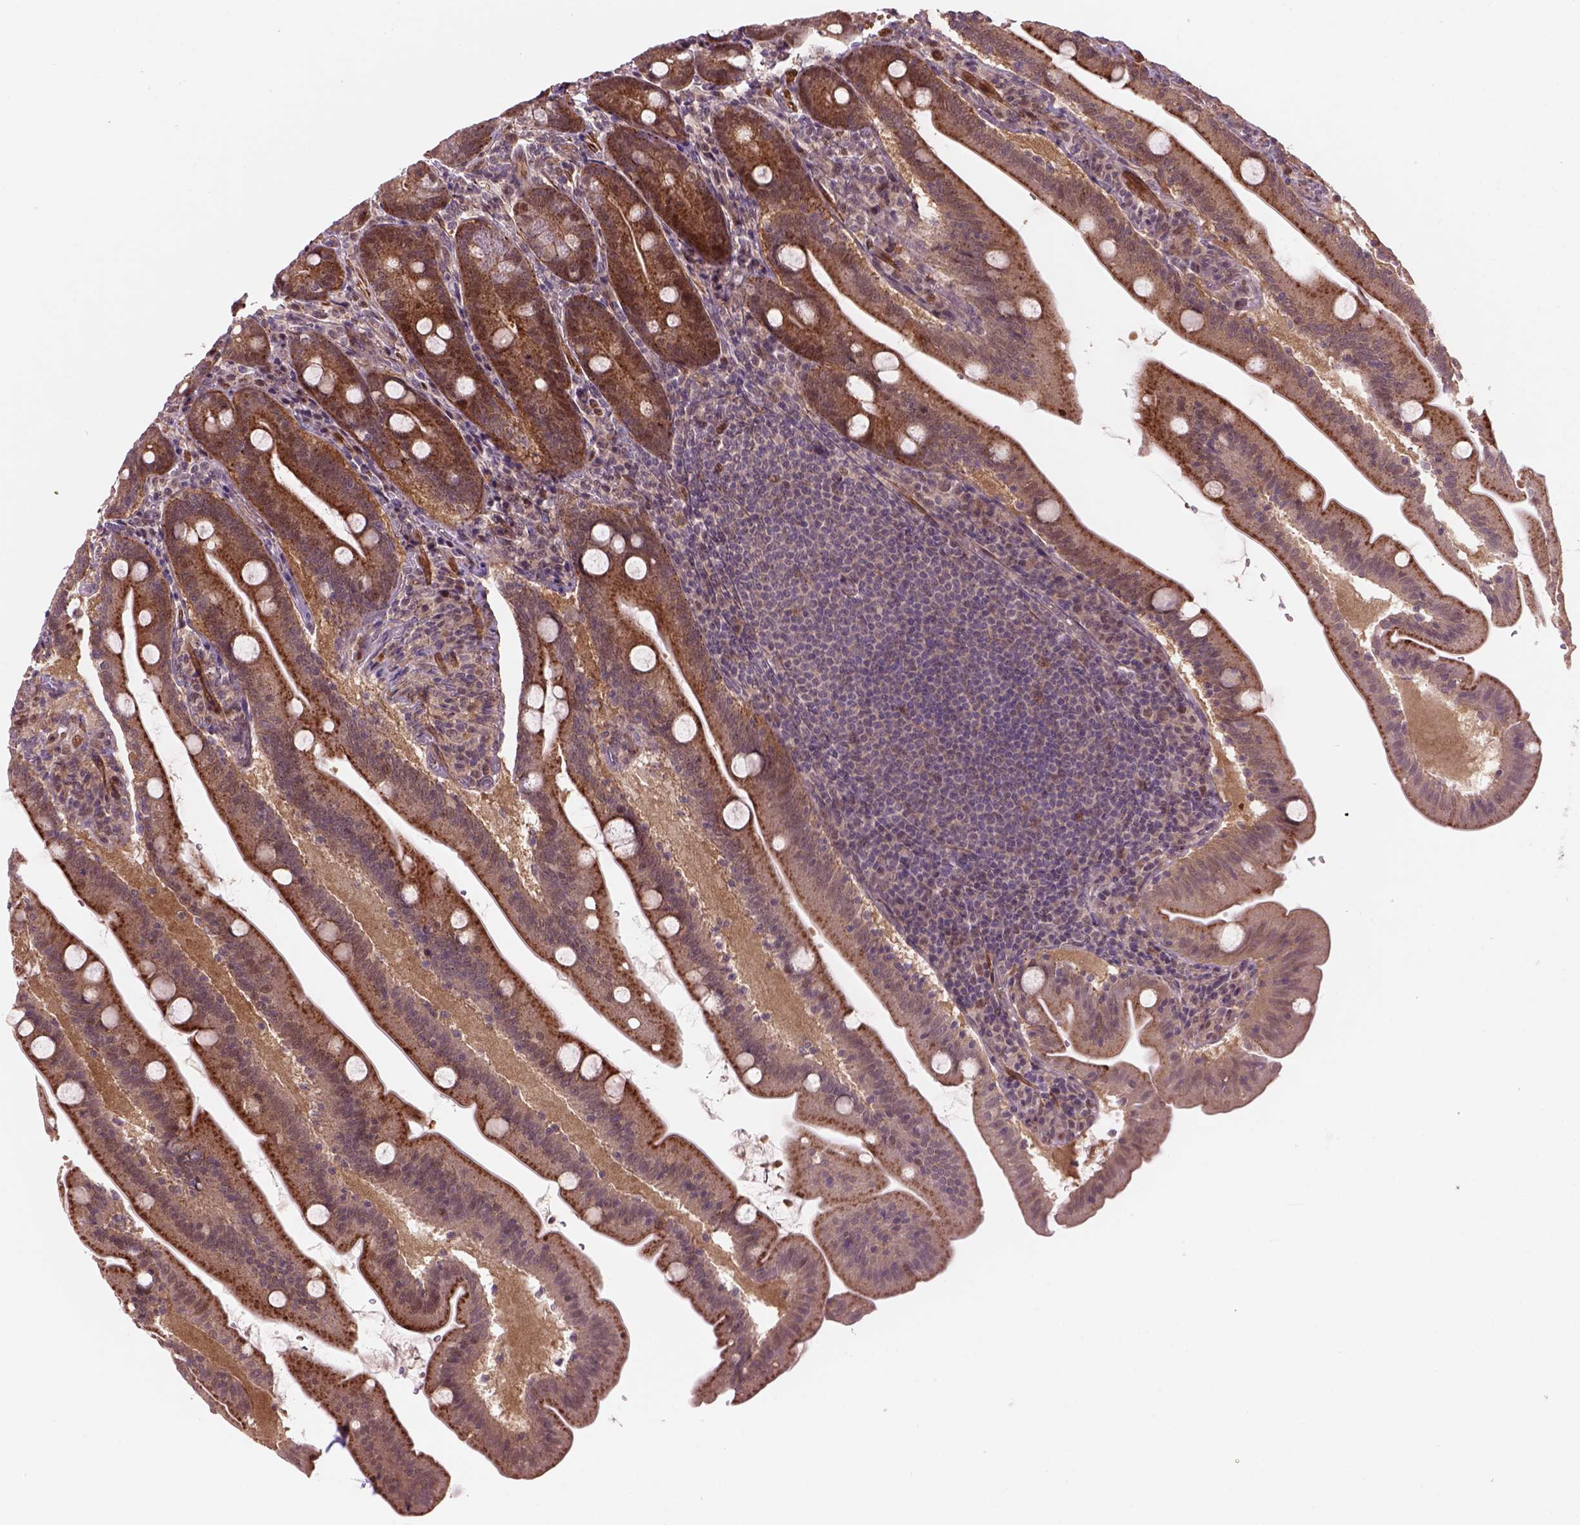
{"staining": {"intensity": "moderate", "quantity": ">75%", "location": "cytoplasmic/membranous,nuclear"}, "tissue": "small intestine", "cell_type": "Glandular cells", "image_type": "normal", "snomed": [{"axis": "morphology", "description": "Normal tissue, NOS"}, {"axis": "topography", "description": "Small intestine"}], "caption": "Immunohistochemical staining of unremarkable small intestine demonstrates medium levels of moderate cytoplasmic/membranous,nuclear expression in about >75% of glandular cells. The staining is performed using DAB (3,3'-diaminobenzidine) brown chromogen to label protein expression. The nuclei are counter-stained blue using hematoxylin.", "gene": "PSMD11", "patient": {"sex": "male", "age": 37}}